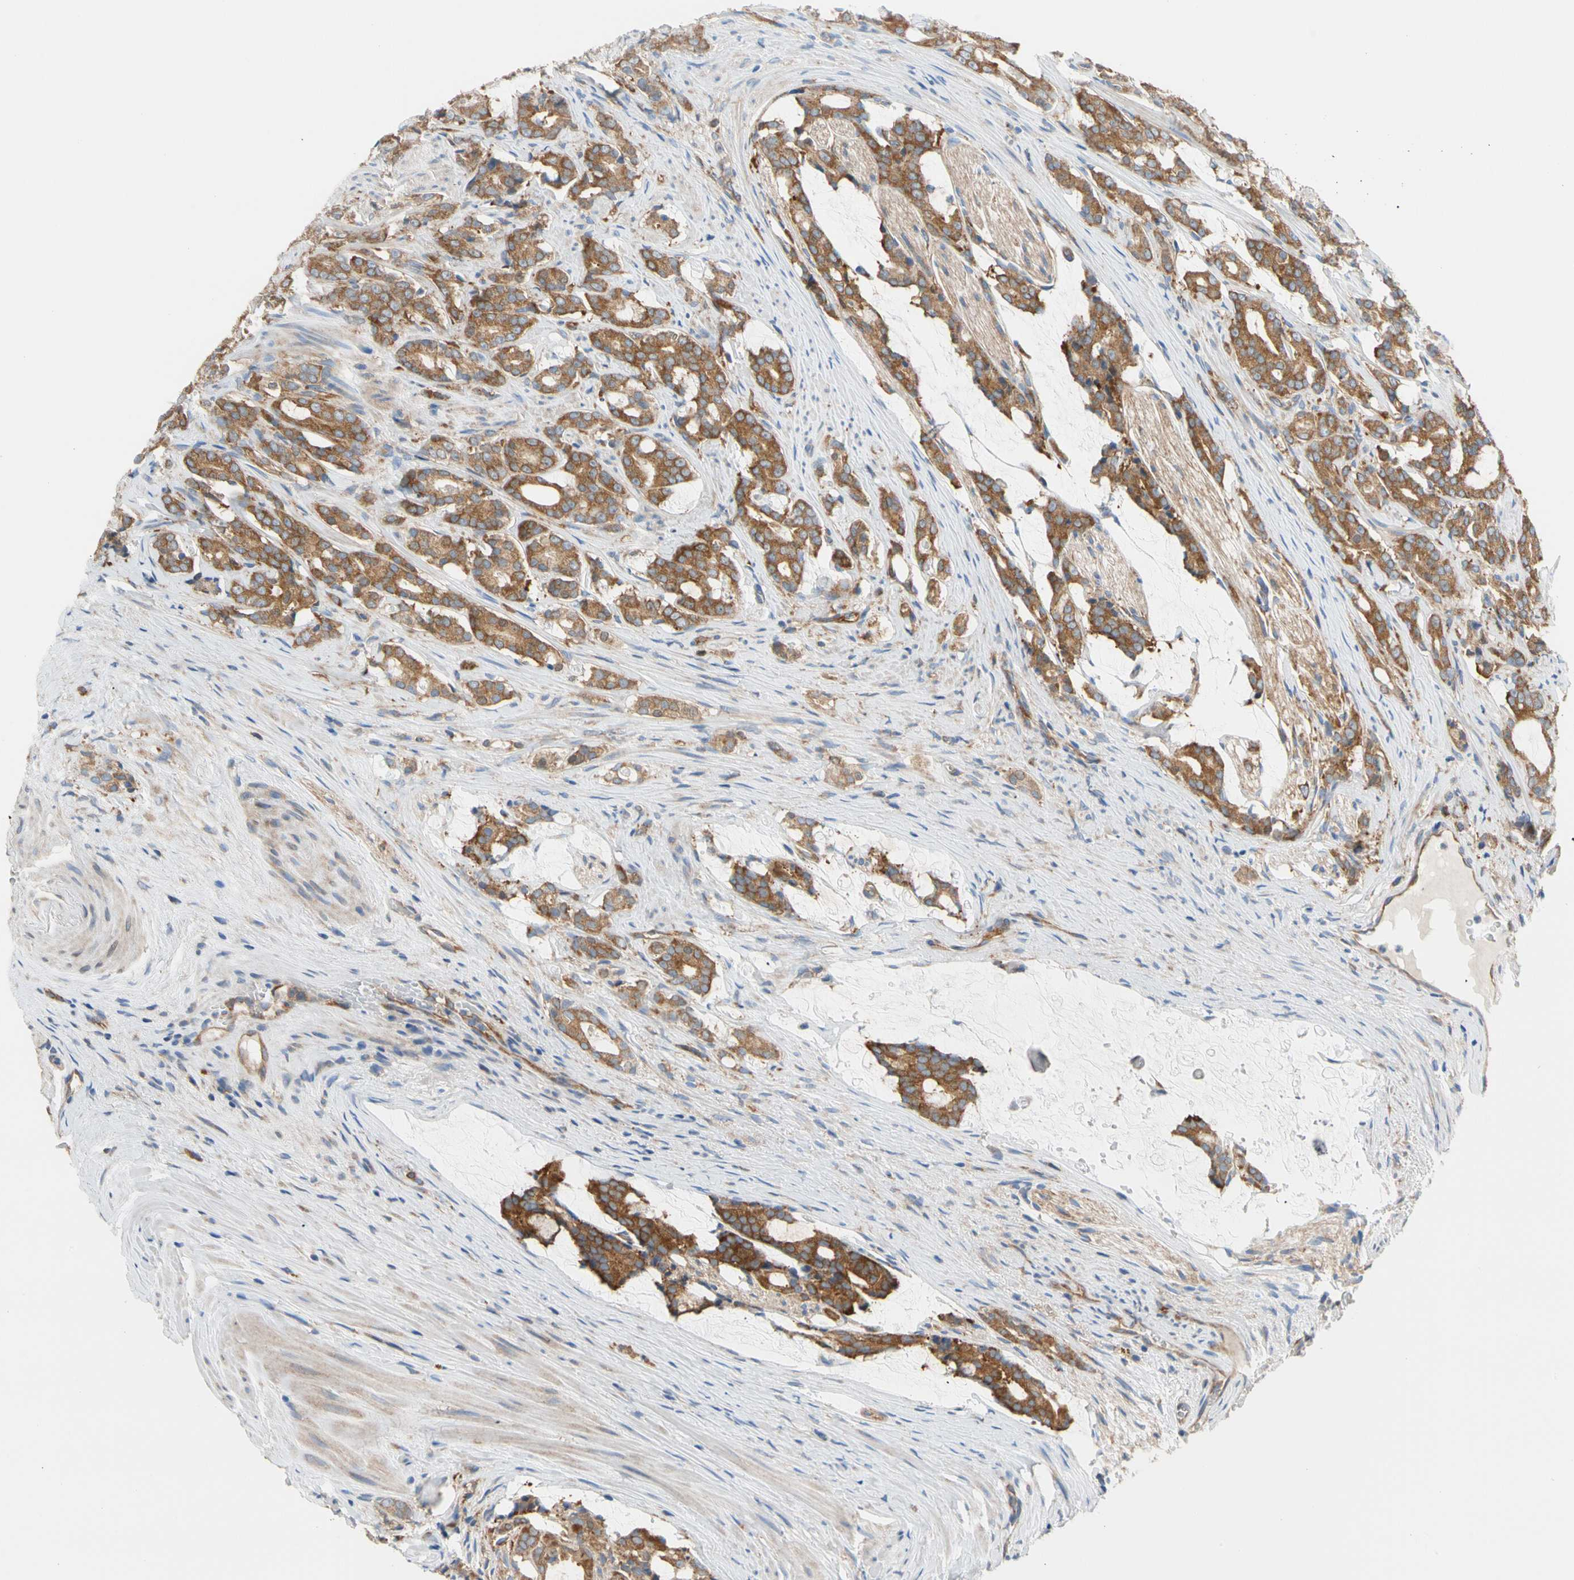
{"staining": {"intensity": "strong", "quantity": ">75%", "location": "cytoplasmic/membranous"}, "tissue": "prostate cancer", "cell_type": "Tumor cells", "image_type": "cancer", "snomed": [{"axis": "morphology", "description": "Adenocarcinoma, Low grade"}, {"axis": "topography", "description": "Prostate"}], "caption": "The image reveals a brown stain indicating the presence of a protein in the cytoplasmic/membranous of tumor cells in prostate cancer.", "gene": "GPHN", "patient": {"sex": "male", "age": 58}}